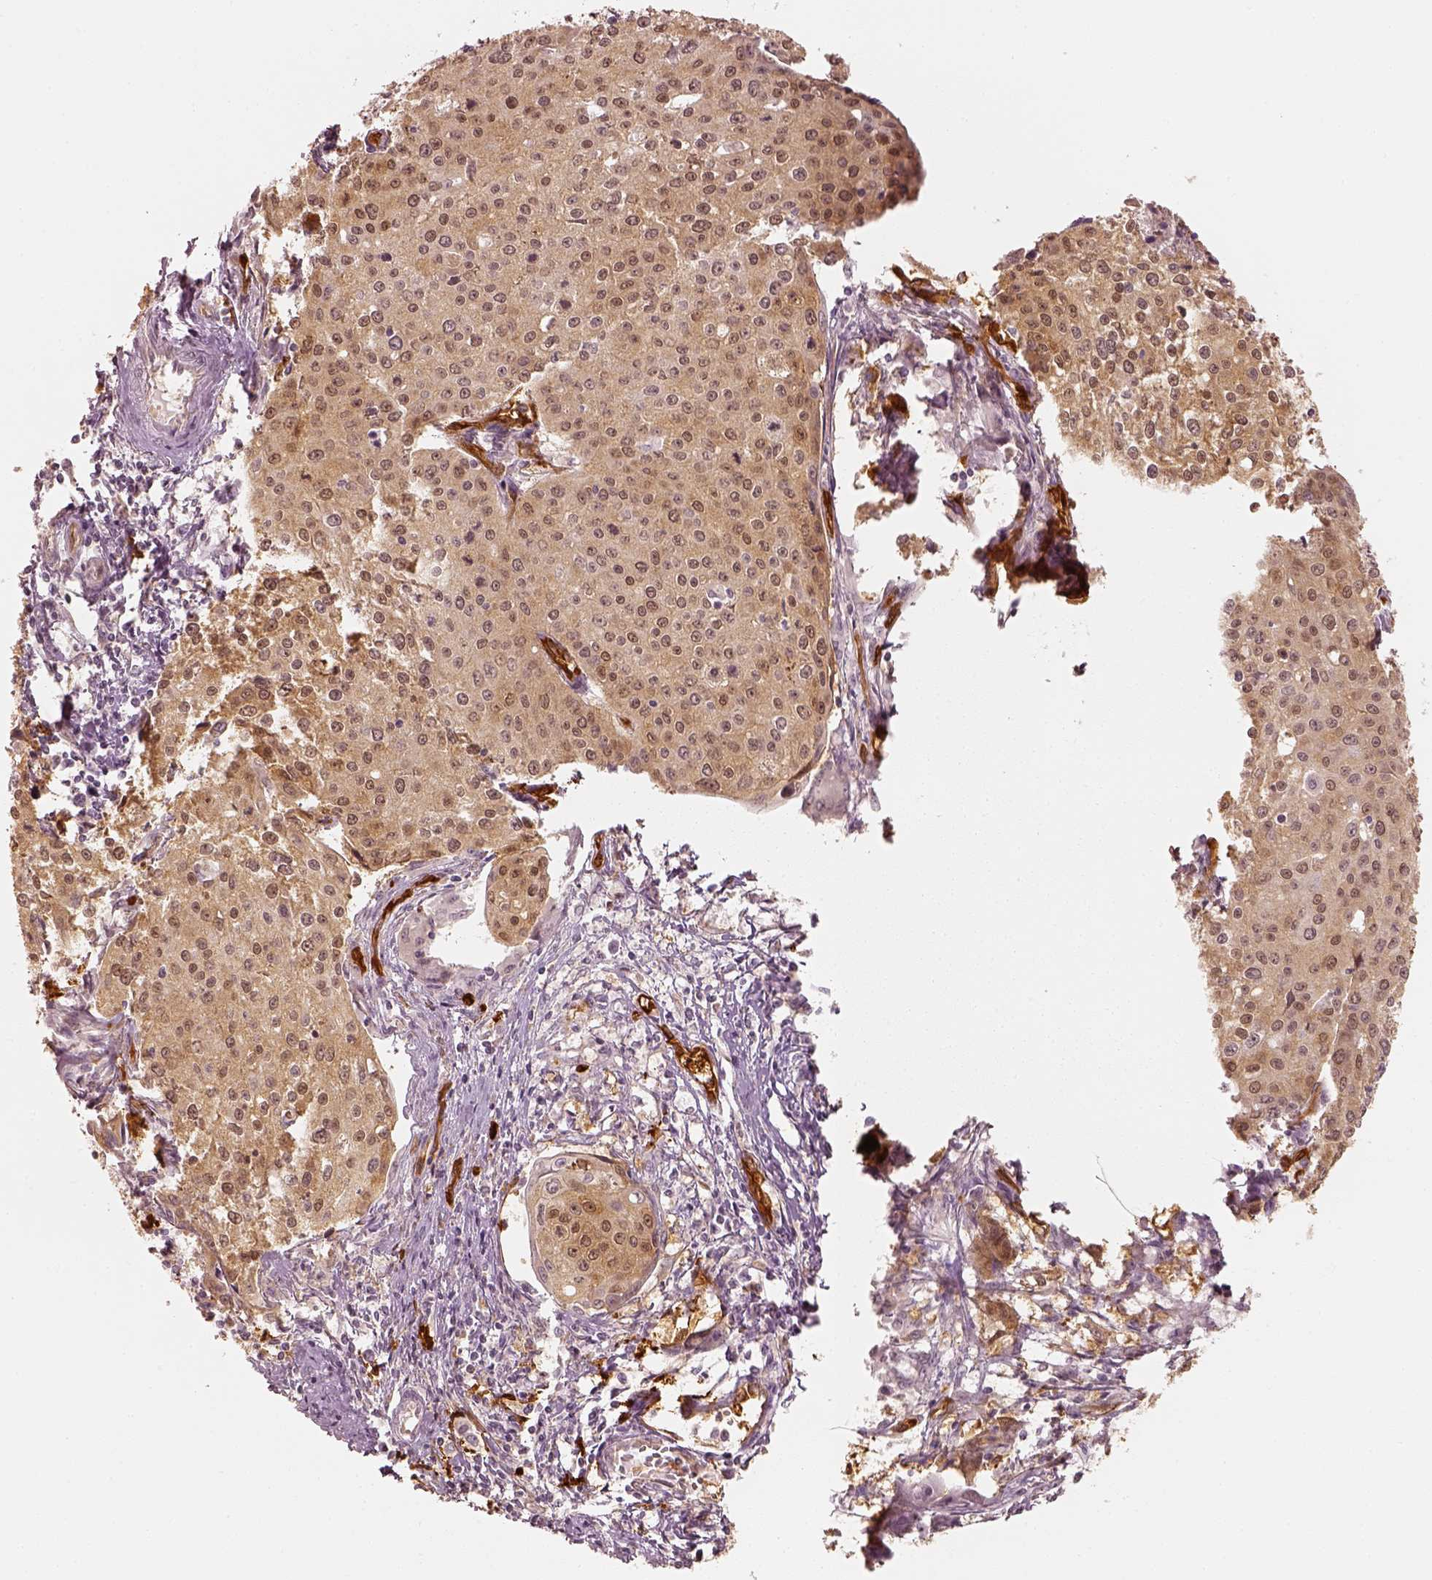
{"staining": {"intensity": "weak", "quantity": ">75%", "location": "cytoplasmic/membranous"}, "tissue": "cervical cancer", "cell_type": "Tumor cells", "image_type": "cancer", "snomed": [{"axis": "morphology", "description": "Squamous cell carcinoma, NOS"}, {"axis": "topography", "description": "Cervix"}], "caption": "About >75% of tumor cells in human cervical squamous cell carcinoma exhibit weak cytoplasmic/membranous protein positivity as visualized by brown immunohistochemical staining.", "gene": "FSCN1", "patient": {"sex": "female", "age": 38}}